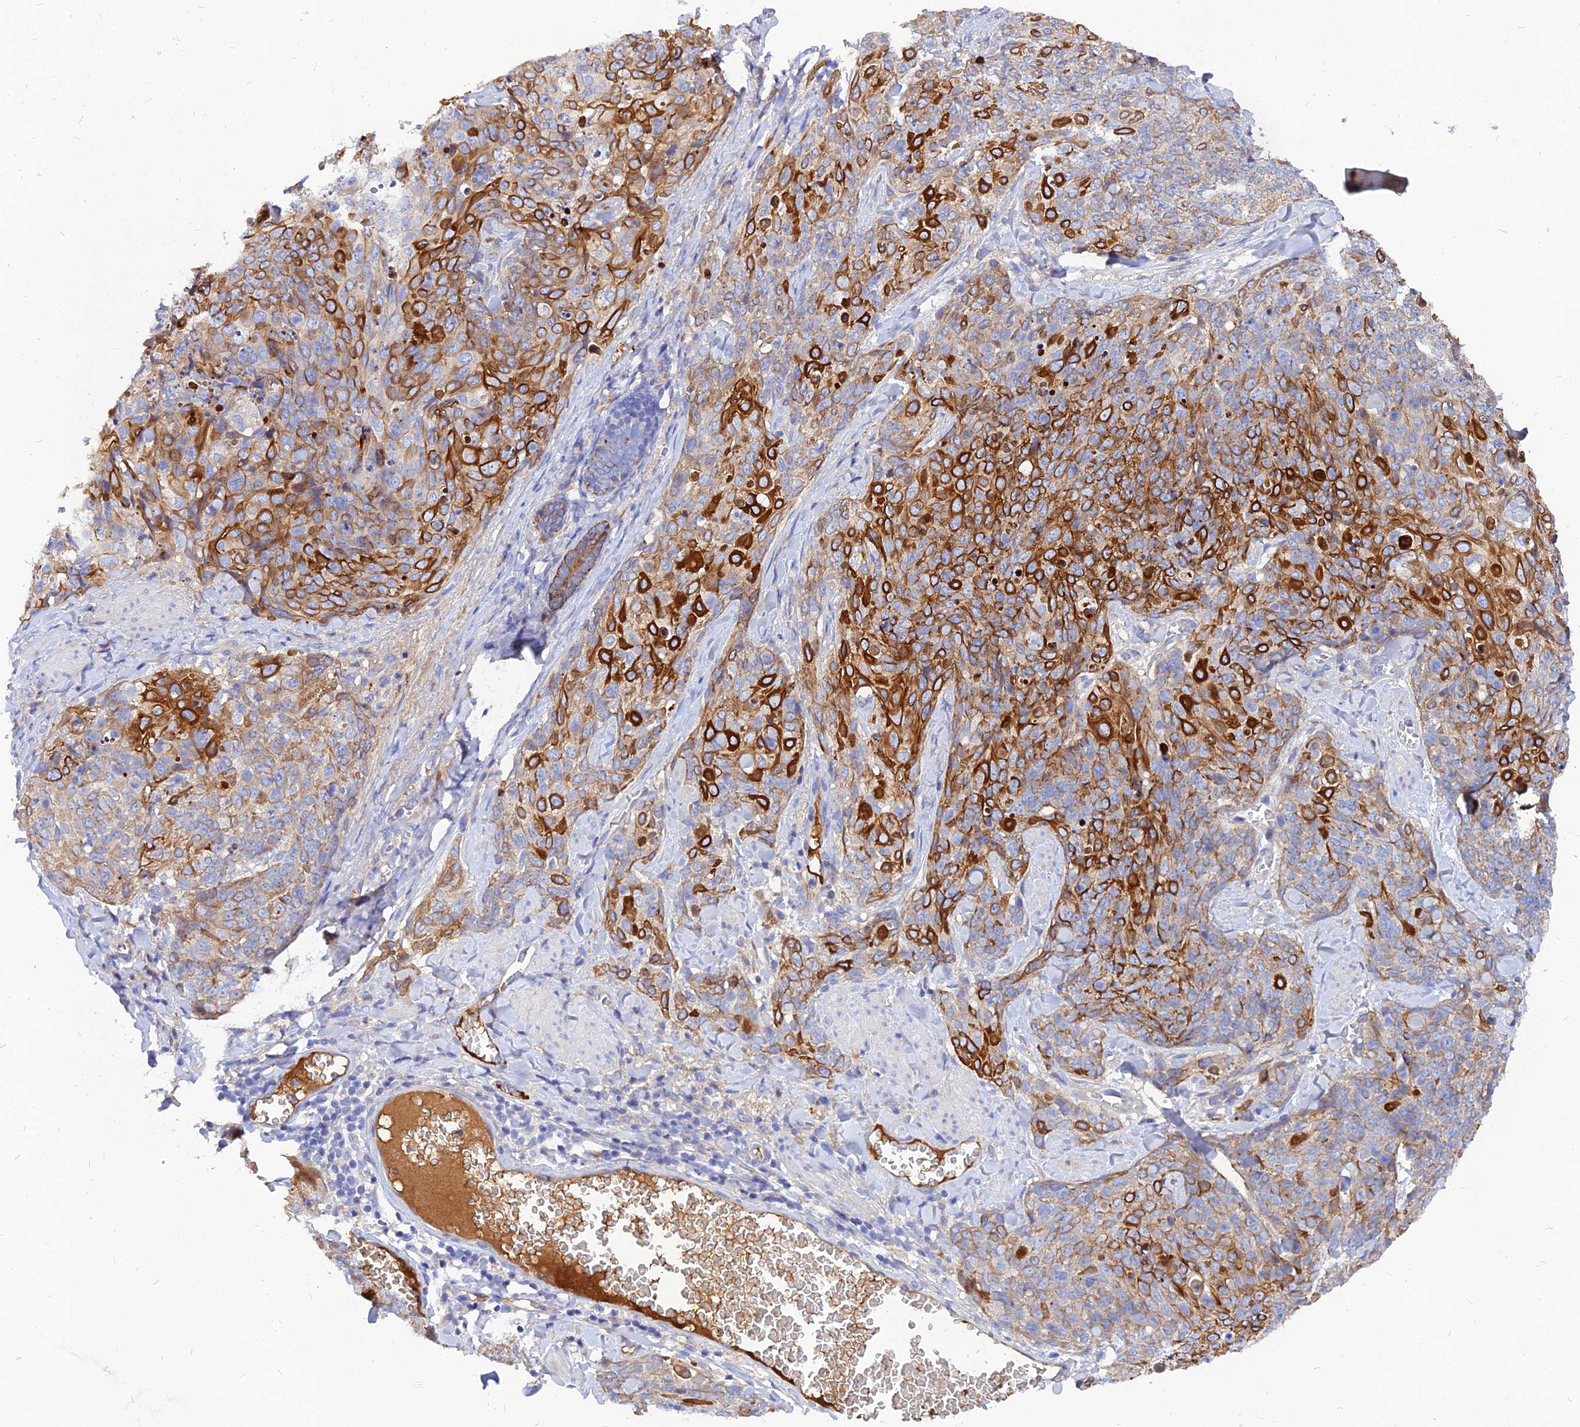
{"staining": {"intensity": "strong", "quantity": "25%-75%", "location": "cytoplasmic/membranous"}, "tissue": "skin cancer", "cell_type": "Tumor cells", "image_type": "cancer", "snomed": [{"axis": "morphology", "description": "Squamous cell carcinoma, NOS"}, {"axis": "topography", "description": "Skin"}, {"axis": "topography", "description": "Vulva"}], "caption": "Protein staining of skin cancer tissue reveals strong cytoplasmic/membranous positivity in approximately 25%-75% of tumor cells. (Brightfield microscopy of DAB IHC at high magnification).", "gene": "MROH1", "patient": {"sex": "female", "age": 85}}